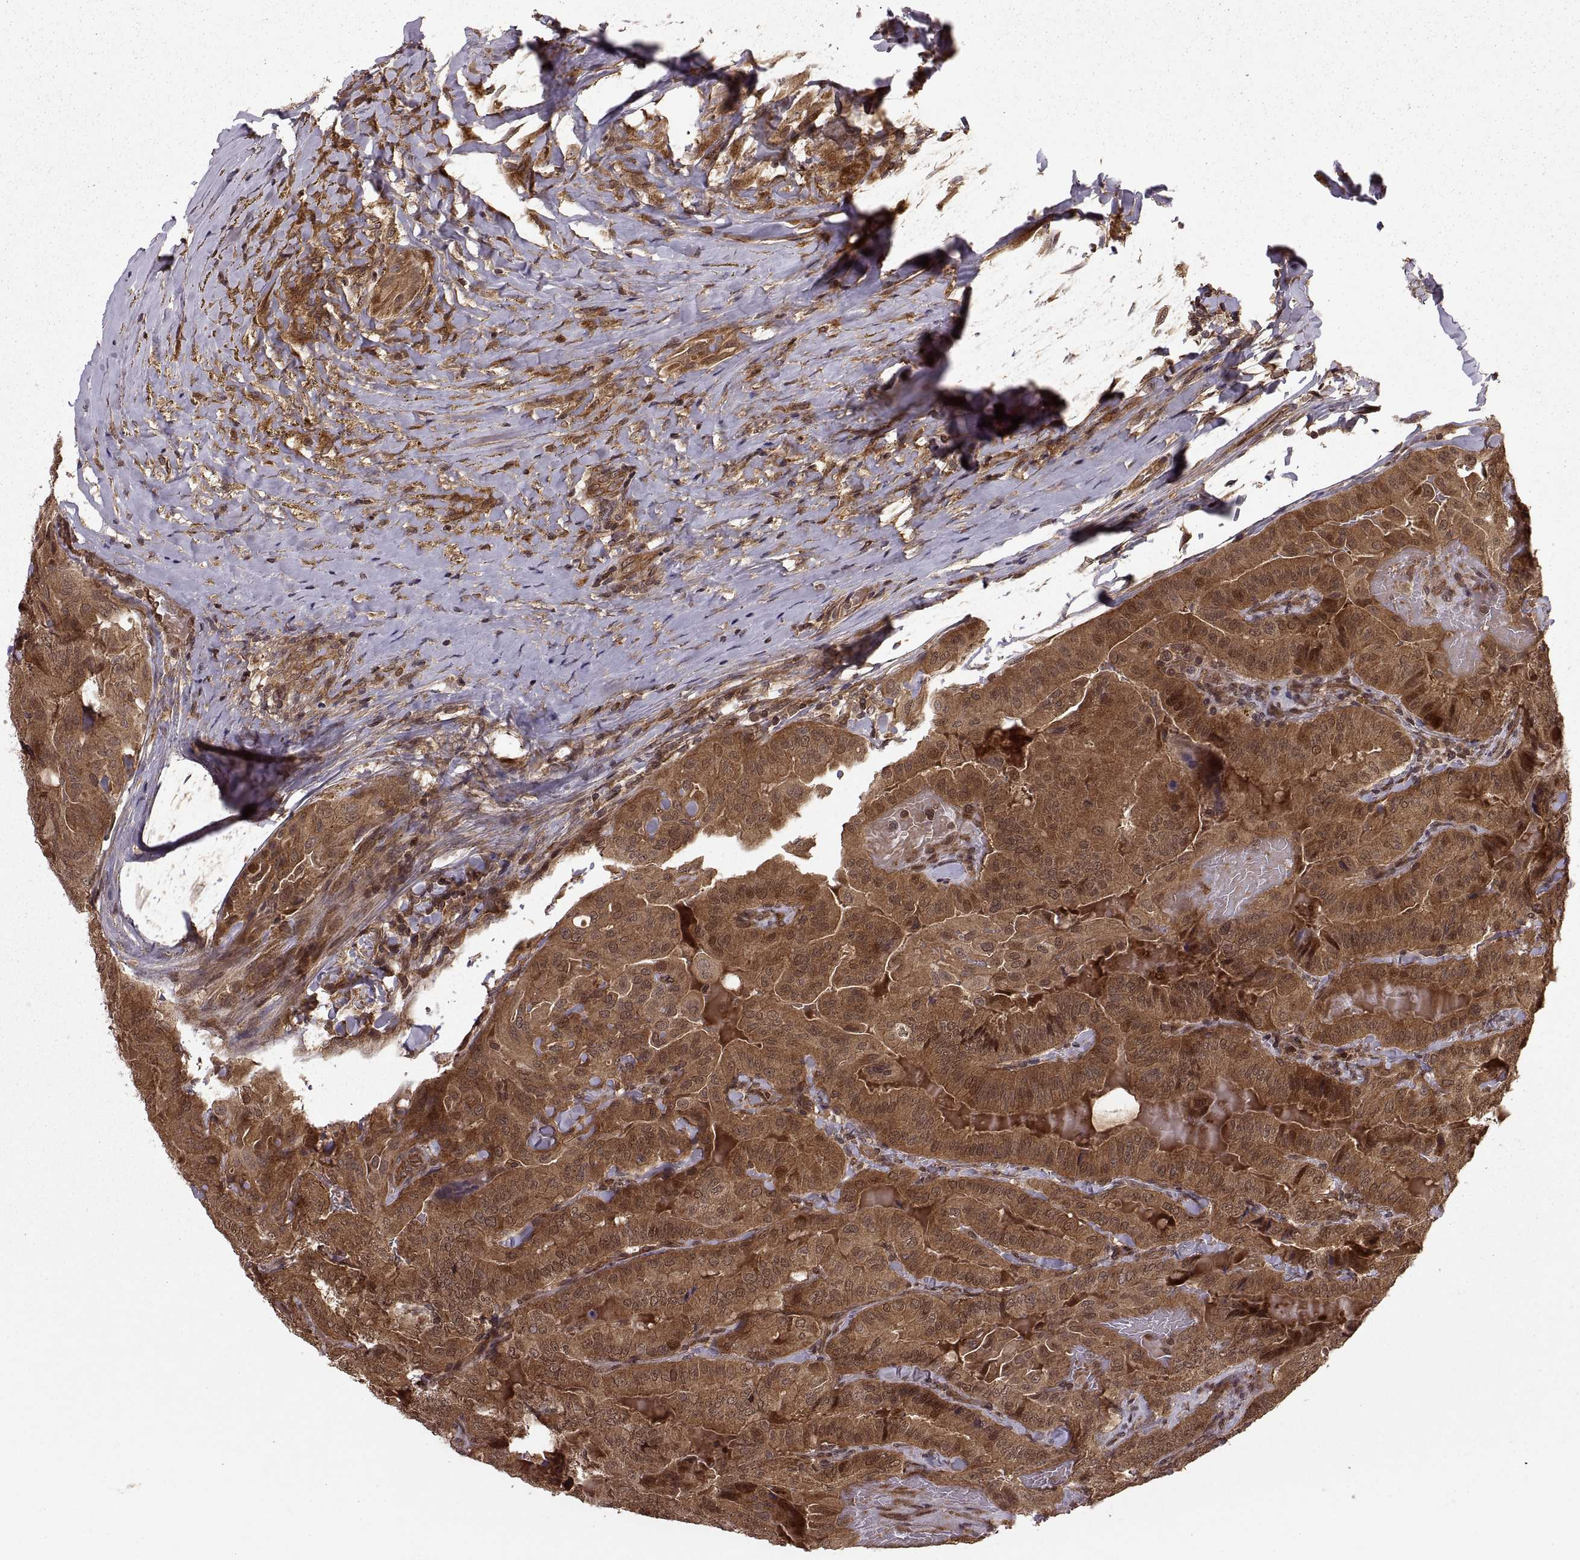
{"staining": {"intensity": "strong", "quantity": ">75%", "location": "cytoplasmic/membranous,nuclear"}, "tissue": "thyroid cancer", "cell_type": "Tumor cells", "image_type": "cancer", "snomed": [{"axis": "morphology", "description": "Papillary adenocarcinoma, NOS"}, {"axis": "topography", "description": "Thyroid gland"}], "caption": "The immunohistochemical stain shows strong cytoplasmic/membranous and nuclear expression in tumor cells of thyroid papillary adenocarcinoma tissue.", "gene": "DEDD", "patient": {"sex": "female", "age": 68}}